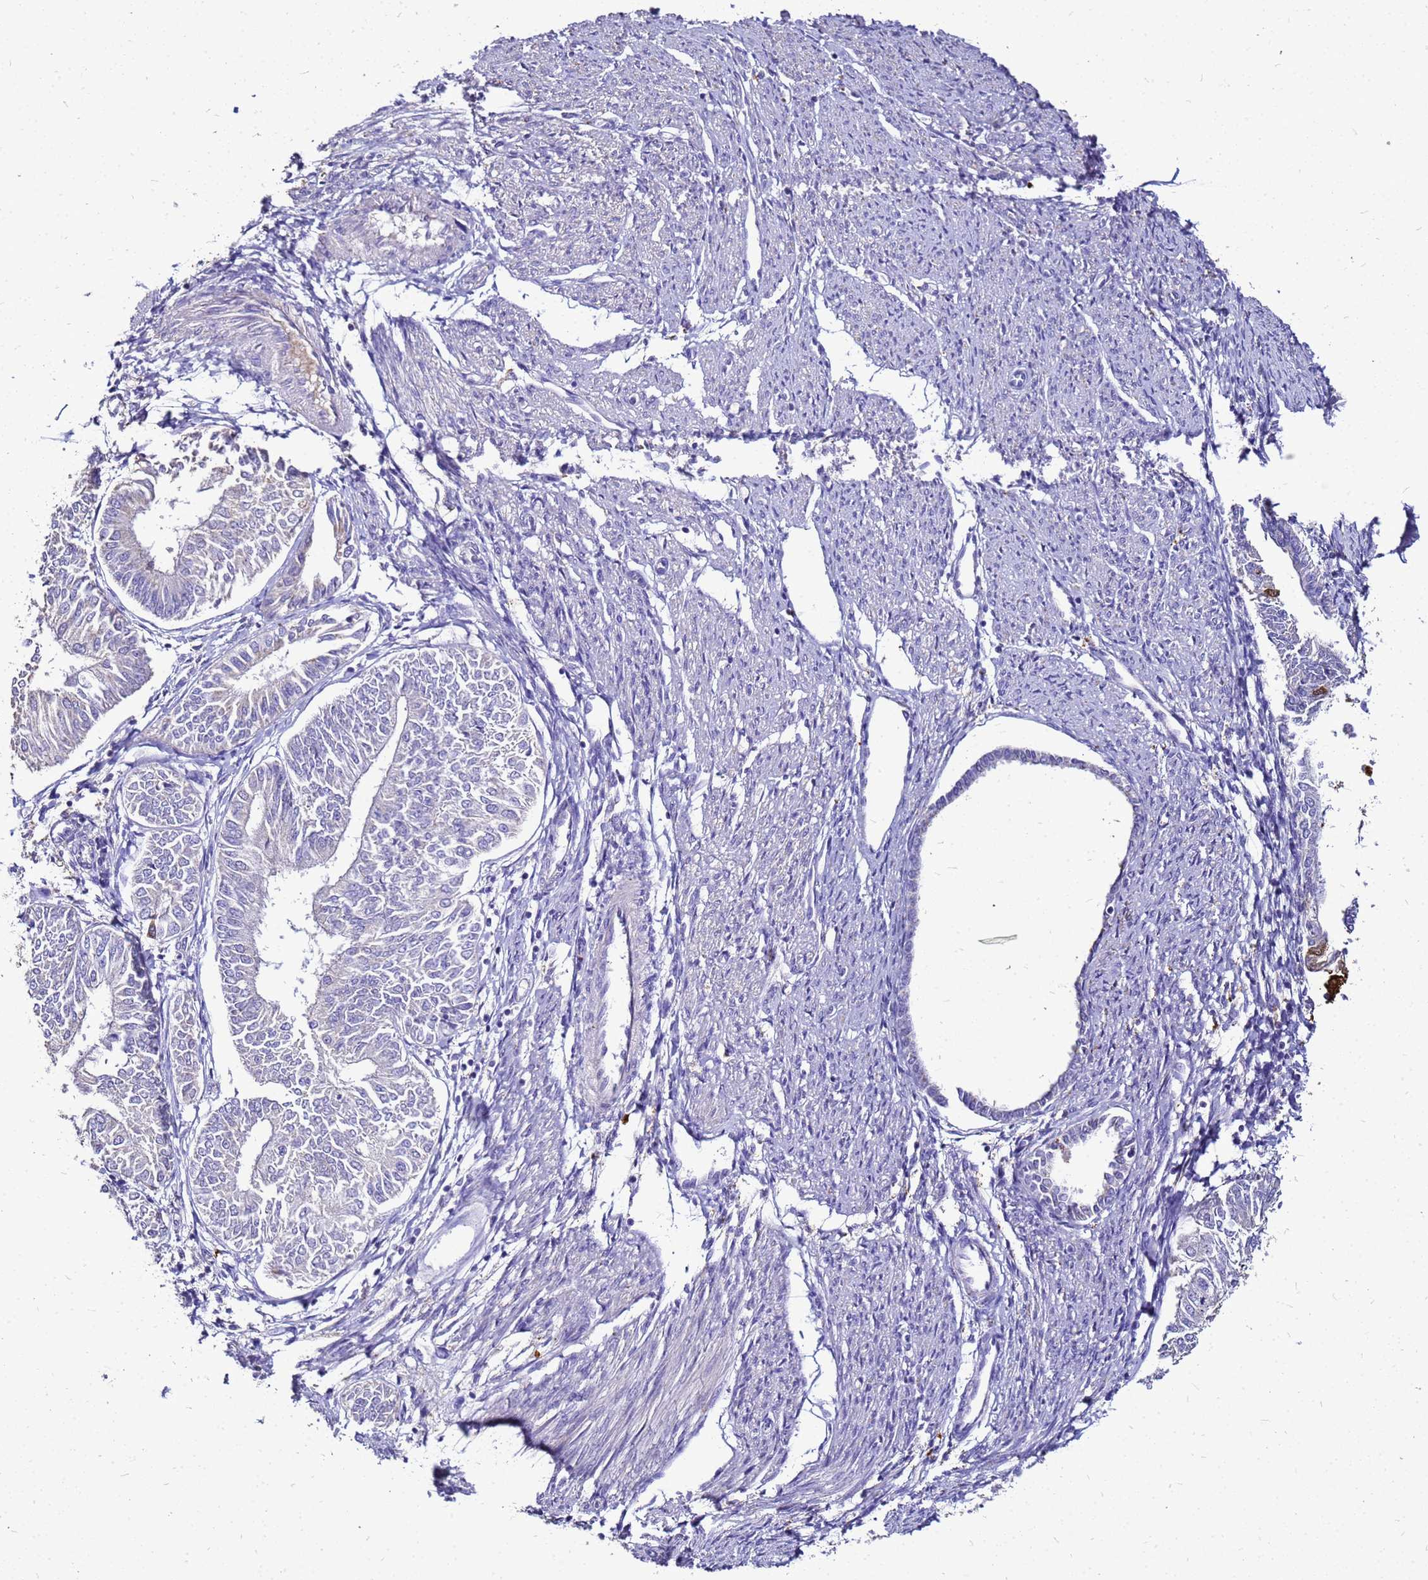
{"staining": {"intensity": "negative", "quantity": "none", "location": "none"}, "tissue": "endometrial cancer", "cell_type": "Tumor cells", "image_type": "cancer", "snomed": [{"axis": "morphology", "description": "Adenocarcinoma, NOS"}, {"axis": "topography", "description": "Endometrium"}], "caption": "Immunohistochemistry (IHC) photomicrograph of adenocarcinoma (endometrial) stained for a protein (brown), which reveals no expression in tumor cells. The staining was performed using DAB (3,3'-diaminobenzidine) to visualize the protein expression in brown, while the nuclei were stained in blue with hematoxylin (Magnification: 20x).", "gene": "S100A2", "patient": {"sex": "female", "age": 58}}